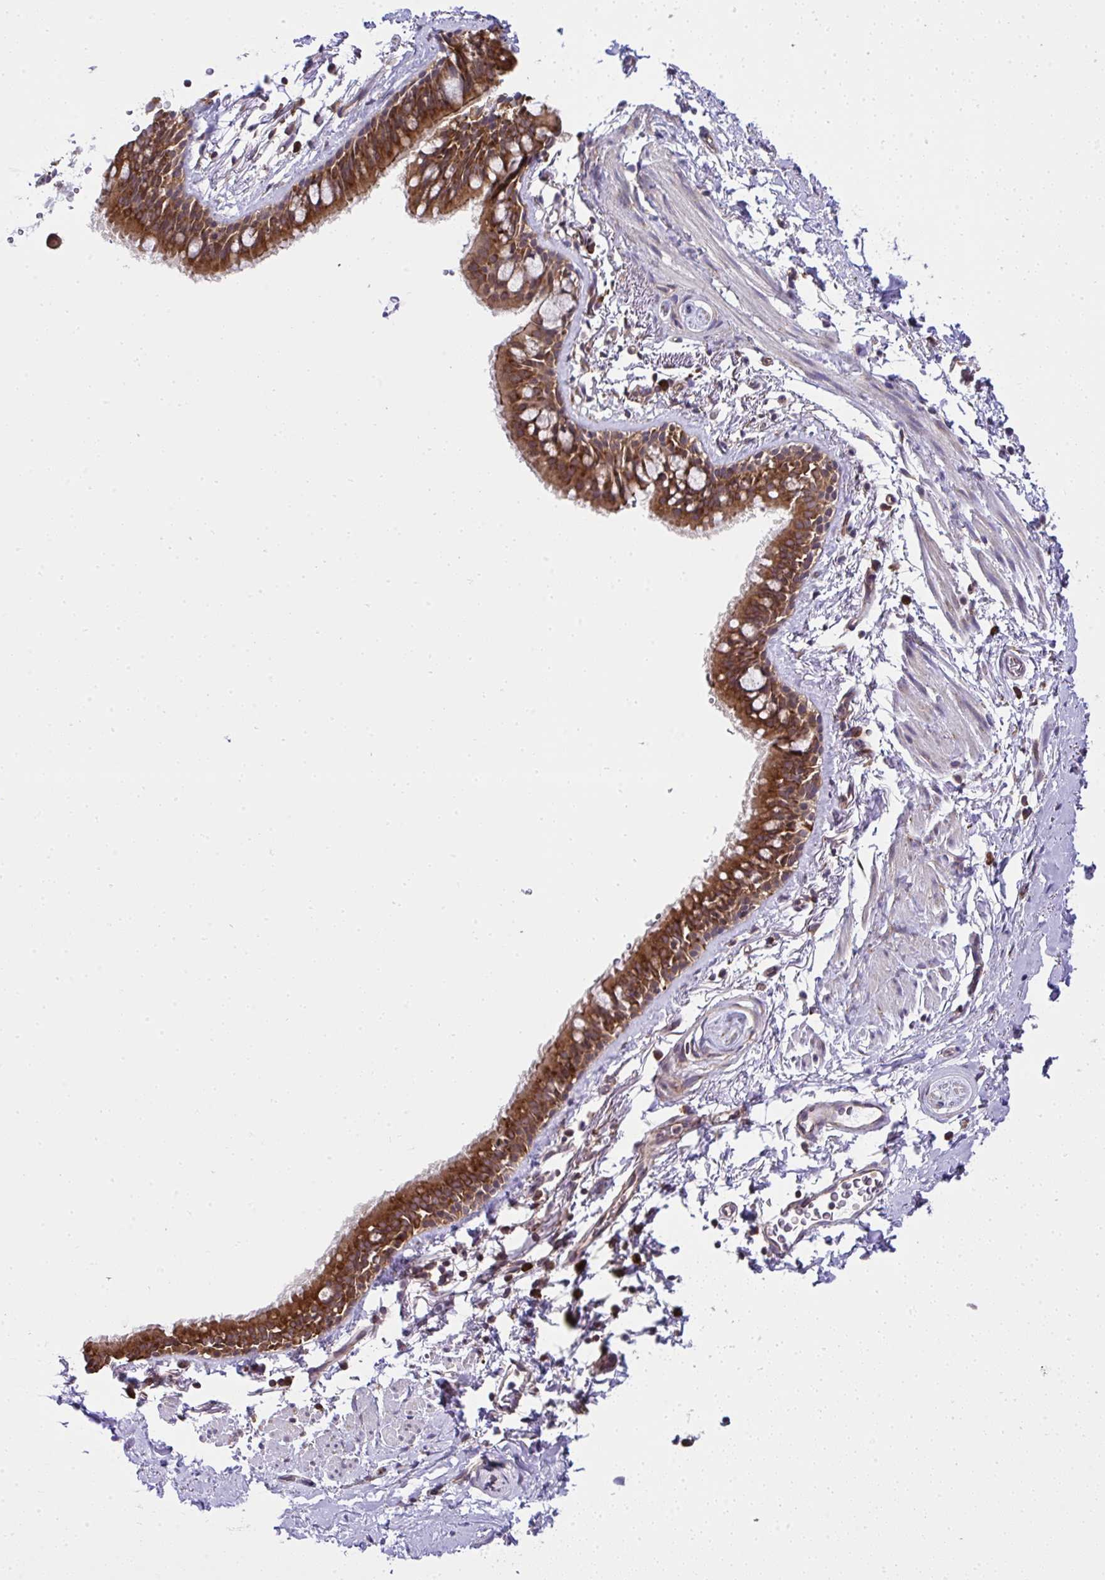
{"staining": {"intensity": "strong", "quantity": ">75%", "location": "cytoplasmic/membranous"}, "tissue": "bronchus", "cell_type": "Respiratory epithelial cells", "image_type": "normal", "snomed": [{"axis": "morphology", "description": "Normal tissue, NOS"}, {"axis": "topography", "description": "Lymph node"}, {"axis": "topography", "description": "Cartilage tissue"}, {"axis": "topography", "description": "Bronchus"}], "caption": "Unremarkable bronchus reveals strong cytoplasmic/membranous positivity in approximately >75% of respiratory epithelial cells, visualized by immunohistochemistry. (IHC, brightfield microscopy, high magnification).", "gene": "RPS7", "patient": {"sex": "female", "age": 70}}